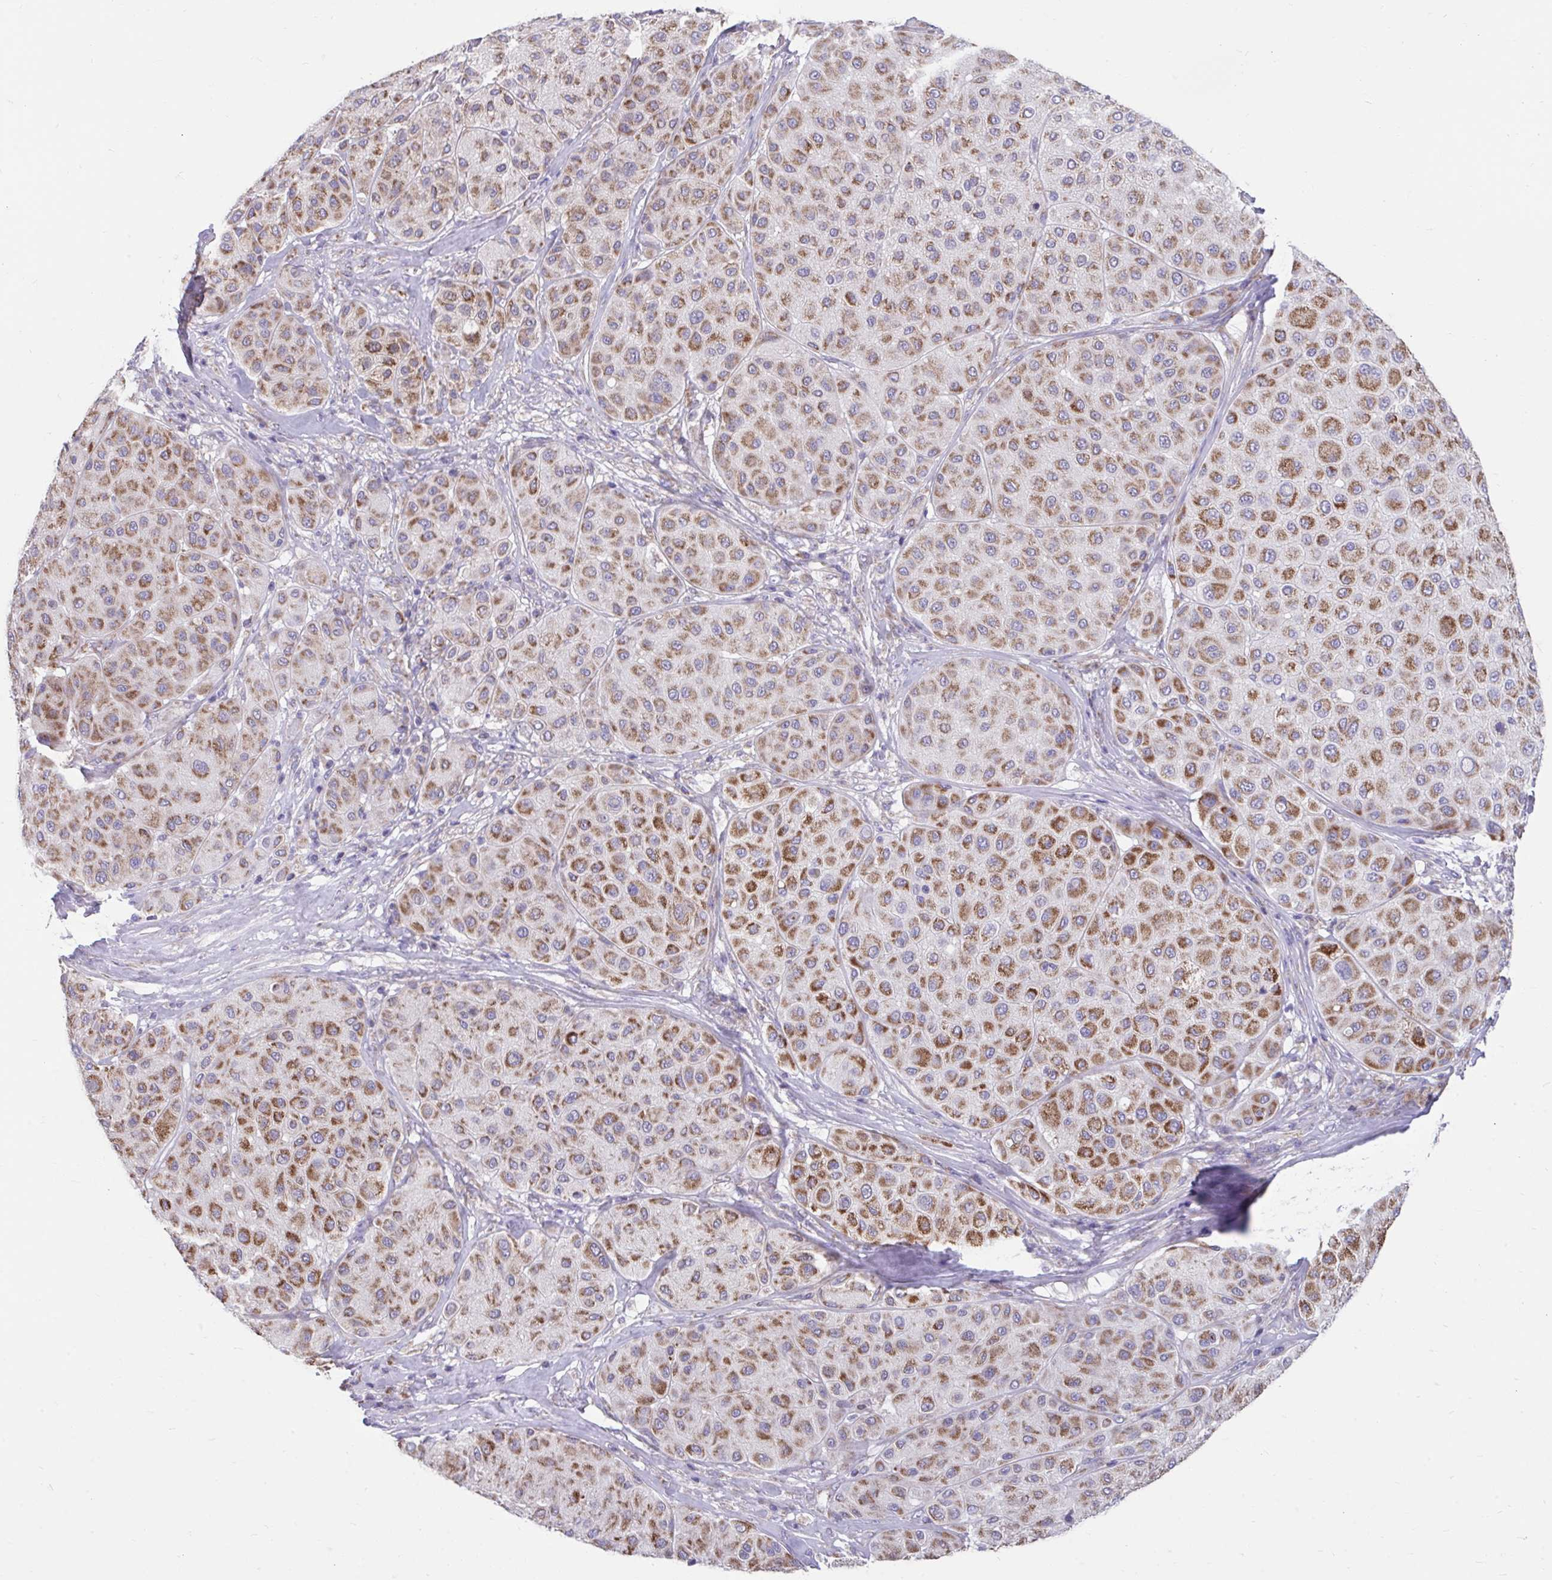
{"staining": {"intensity": "moderate", "quantity": ">75%", "location": "cytoplasmic/membranous"}, "tissue": "melanoma", "cell_type": "Tumor cells", "image_type": "cancer", "snomed": [{"axis": "morphology", "description": "Malignant melanoma, Metastatic site"}, {"axis": "topography", "description": "Smooth muscle"}], "caption": "Immunohistochemical staining of malignant melanoma (metastatic site) exhibits medium levels of moderate cytoplasmic/membranous expression in approximately >75% of tumor cells.", "gene": "LINGO4", "patient": {"sex": "male", "age": 41}}